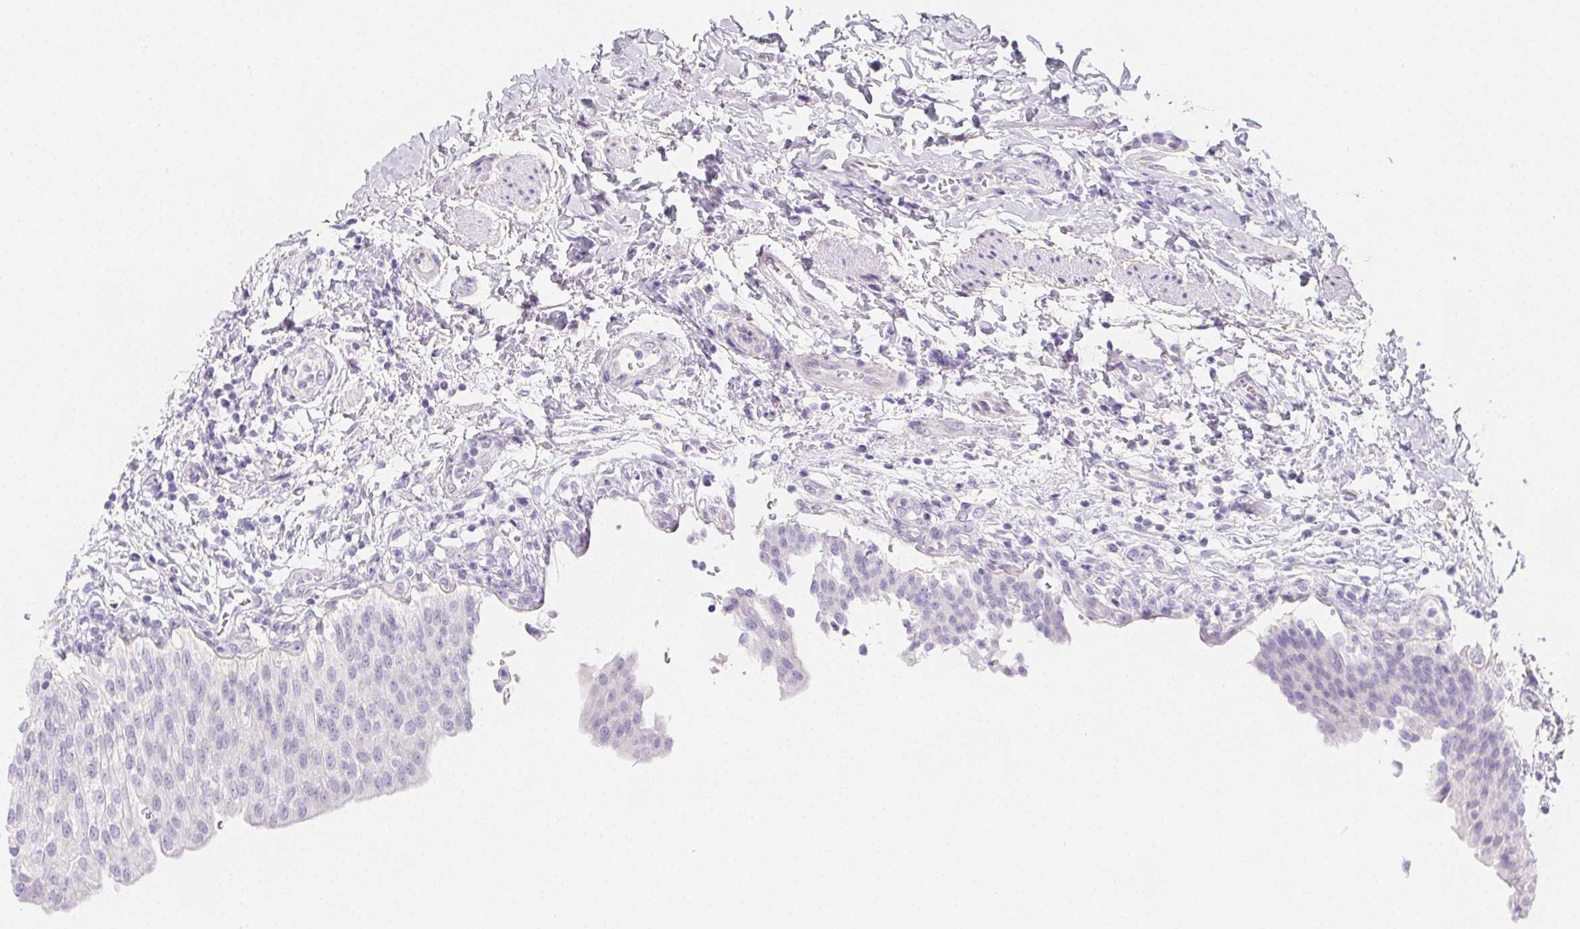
{"staining": {"intensity": "negative", "quantity": "none", "location": "none"}, "tissue": "urinary bladder", "cell_type": "Urothelial cells", "image_type": "normal", "snomed": [{"axis": "morphology", "description": "Normal tissue, NOS"}, {"axis": "topography", "description": "Urinary bladder"}, {"axis": "topography", "description": "Peripheral nerve tissue"}], "caption": "High magnification brightfield microscopy of unremarkable urinary bladder stained with DAB (3,3'-diaminobenzidine) (brown) and counterstained with hematoxylin (blue): urothelial cells show no significant staining. (Brightfield microscopy of DAB (3,3'-diaminobenzidine) IHC at high magnification).", "gene": "ZBBX", "patient": {"sex": "female", "age": 60}}